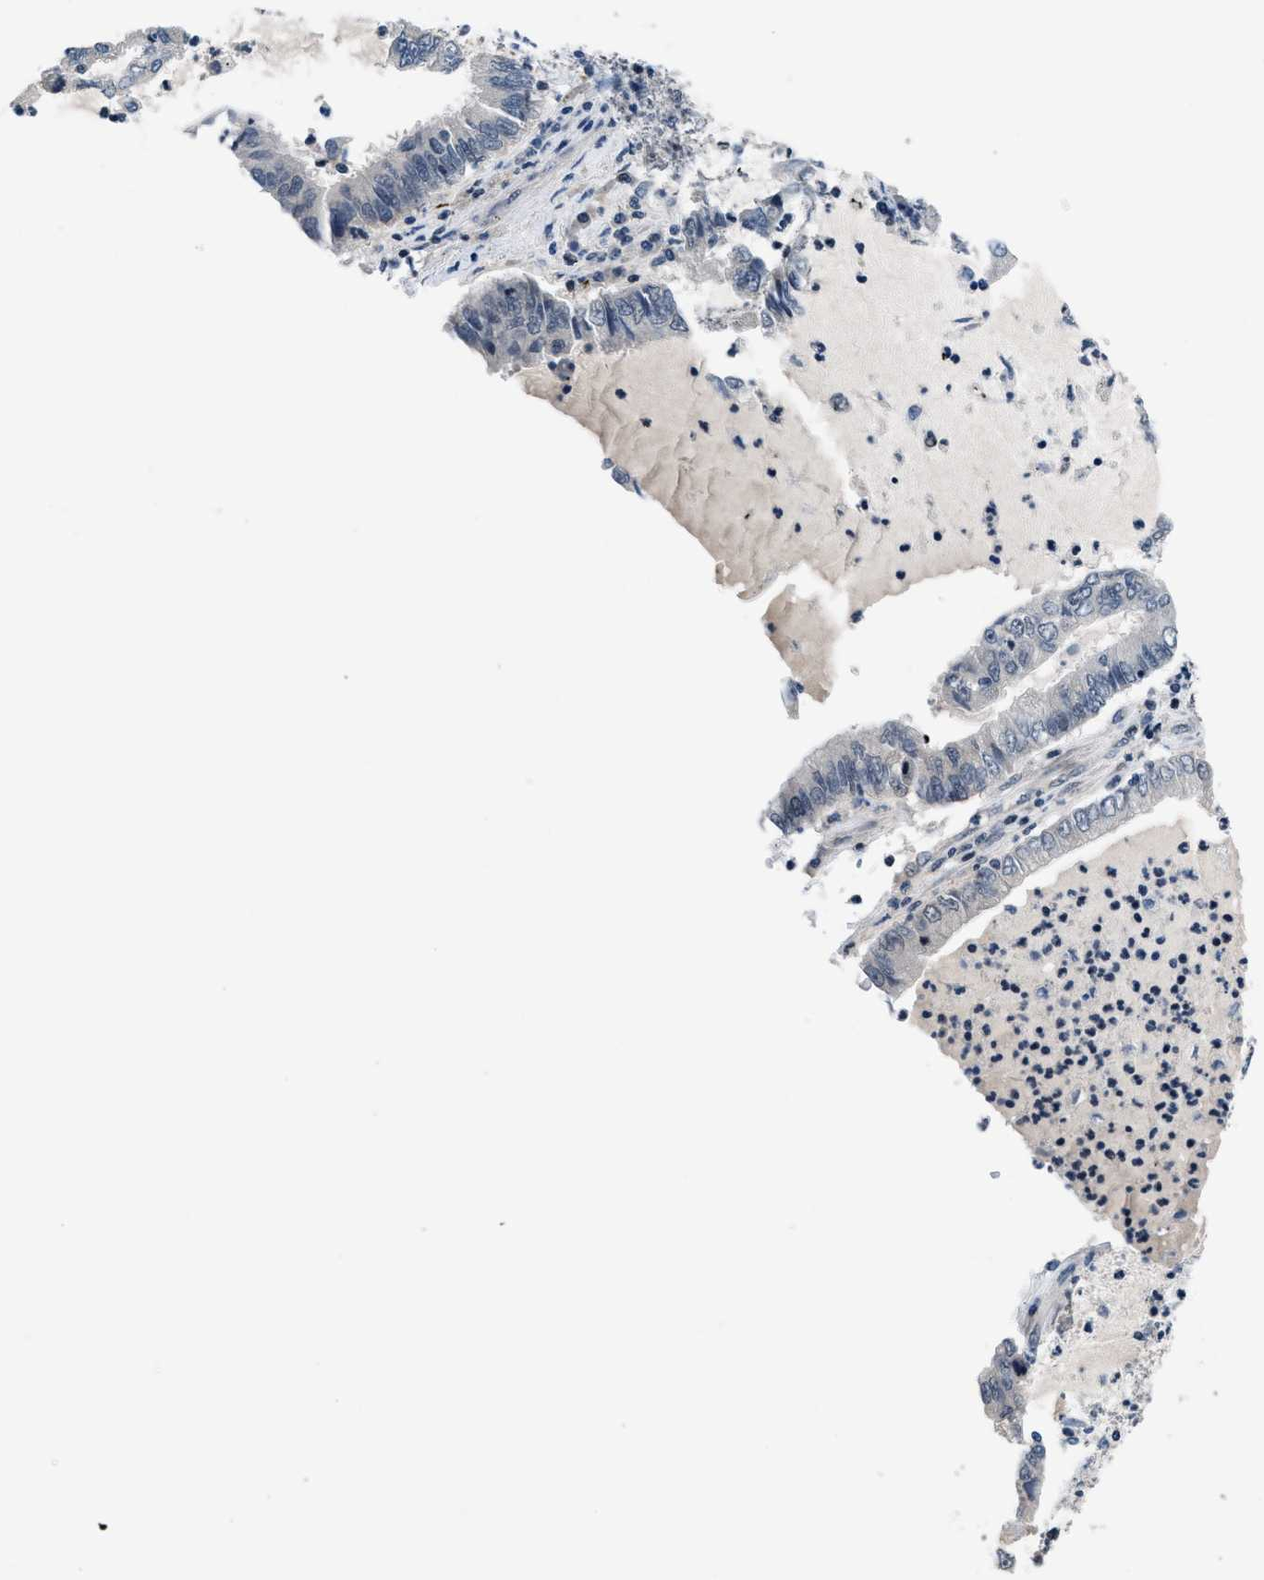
{"staining": {"intensity": "negative", "quantity": "none", "location": "none"}, "tissue": "lung cancer", "cell_type": "Tumor cells", "image_type": "cancer", "snomed": [{"axis": "morphology", "description": "Adenocarcinoma, NOS"}, {"axis": "topography", "description": "Lung"}], "caption": "High power microscopy micrograph of an immunohistochemistry (IHC) image of lung cancer, revealing no significant staining in tumor cells. Brightfield microscopy of IHC stained with DAB (brown) and hematoxylin (blue), captured at high magnification.", "gene": "SETD5", "patient": {"sex": "female", "age": 51}}